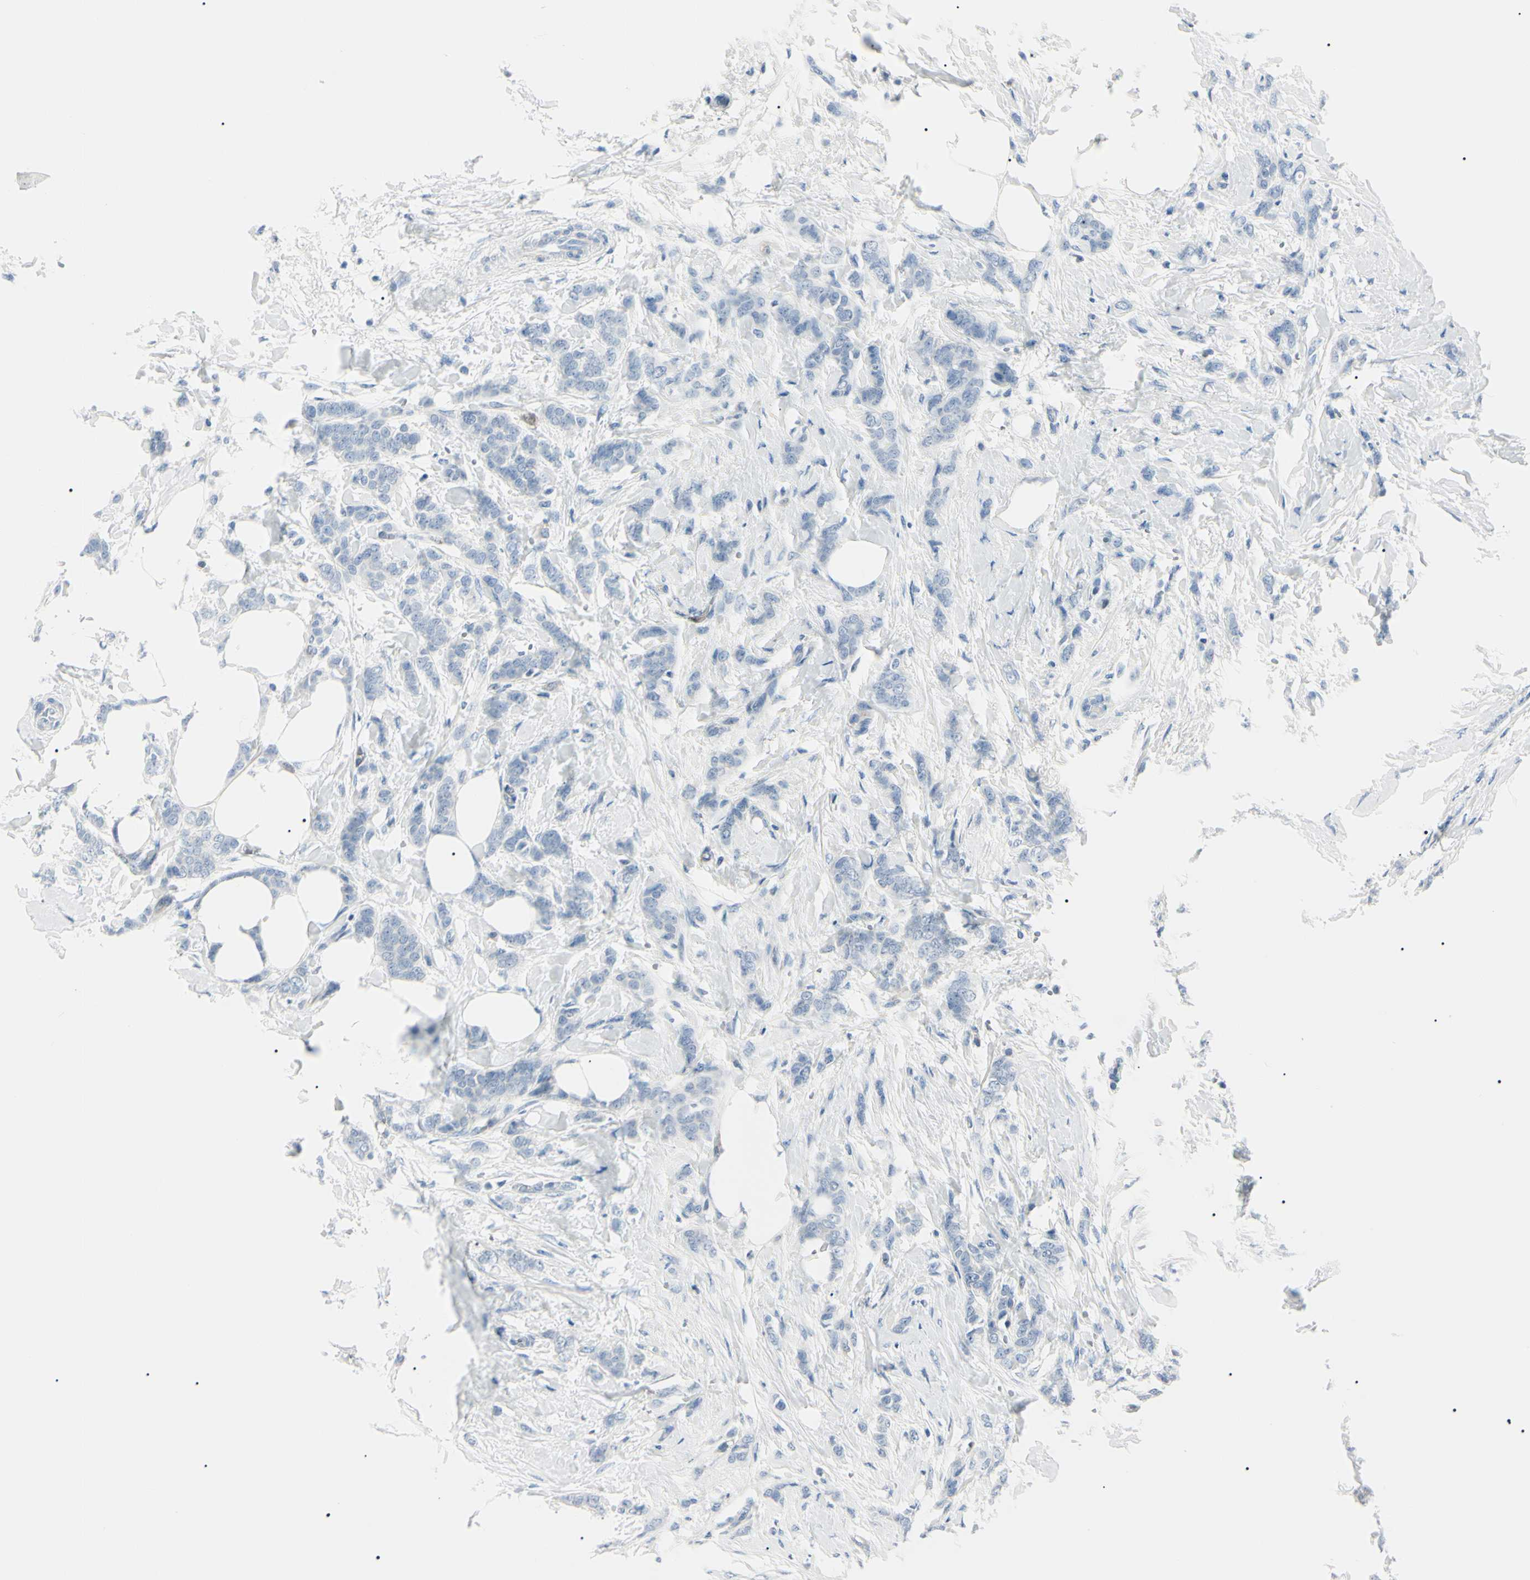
{"staining": {"intensity": "negative", "quantity": "none", "location": "none"}, "tissue": "breast cancer", "cell_type": "Tumor cells", "image_type": "cancer", "snomed": [{"axis": "morphology", "description": "Lobular carcinoma, in situ"}, {"axis": "morphology", "description": "Lobular carcinoma"}, {"axis": "topography", "description": "Breast"}], "caption": "Histopathology image shows no protein positivity in tumor cells of breast cancer (lobular carcinoma) tissue. (Brightfield microscopy of DAB immunohistochemistry (IHC) at high magnification).", "gene": "CA2", "patient": {"sex": "female", "age": 41}}